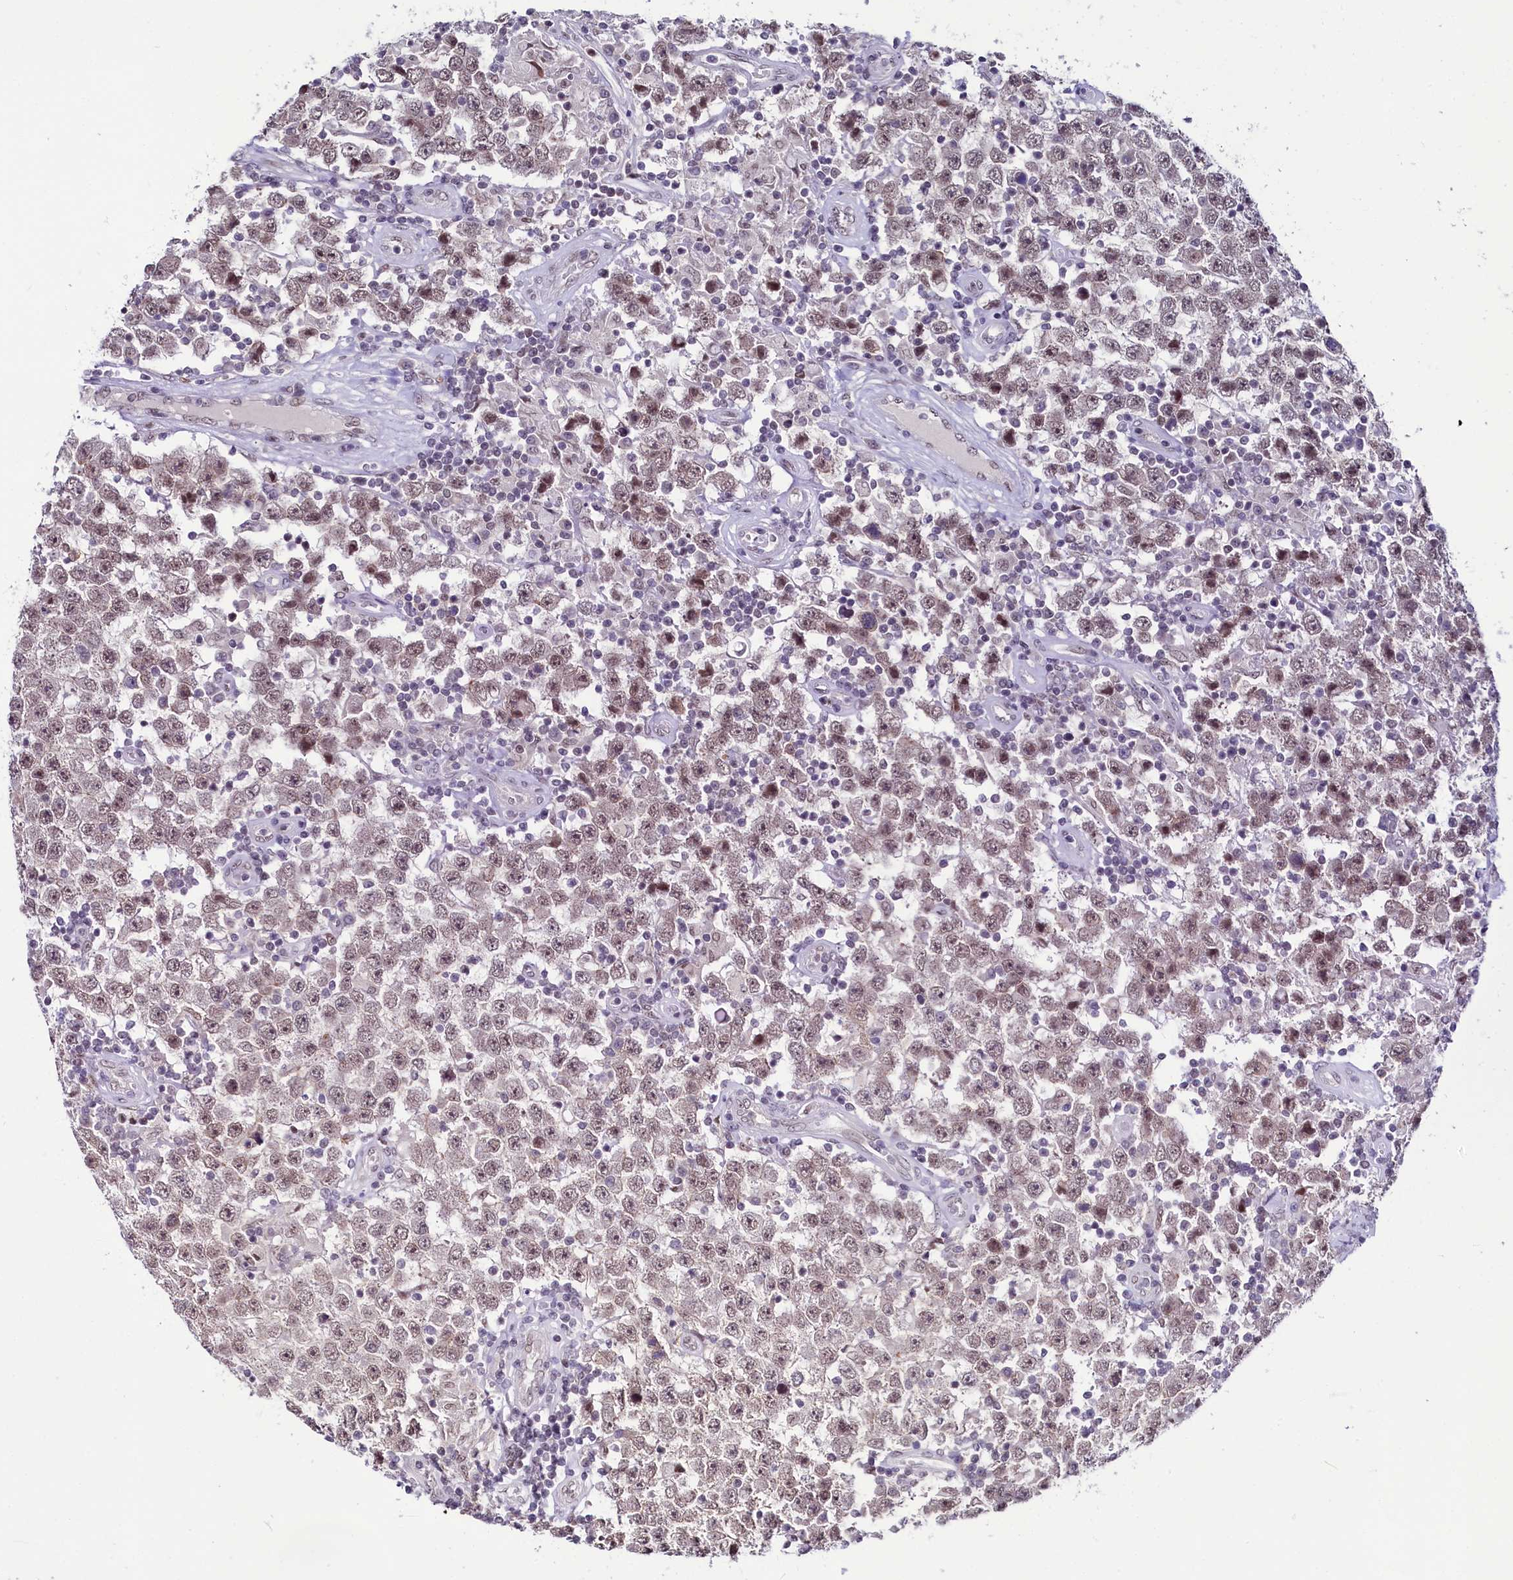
{"staining": {"intensity": "moderate", "quantity": "25%-75%", "location": "nuclear"}, "tissue": "testis cancer", "cell_type": "Tumor cells", "image_type": "cancer", "snomed": [{"axis": "morphology", "description": "Normal tissue, NOS"}, {"axis": "morphology", "description": "Urothelial carcinoma, High grade"}, {"axis": "morphology", "description": "Seminoma, NOS"}, {"axis": "morphology", "description": "Carcinoma, Embryonal, NOS"}, {"axis": "topography", "description": "Urinary bladder"}, {"axis": "topography", "description": "Testis"}], "caption": "Testis cancer (embryonal carcinoma) stained with a protein marker exhibits moderate staining in tumor cells.", "gene": "SCAF11", "patient": {"sex": "male", "age": 41}}